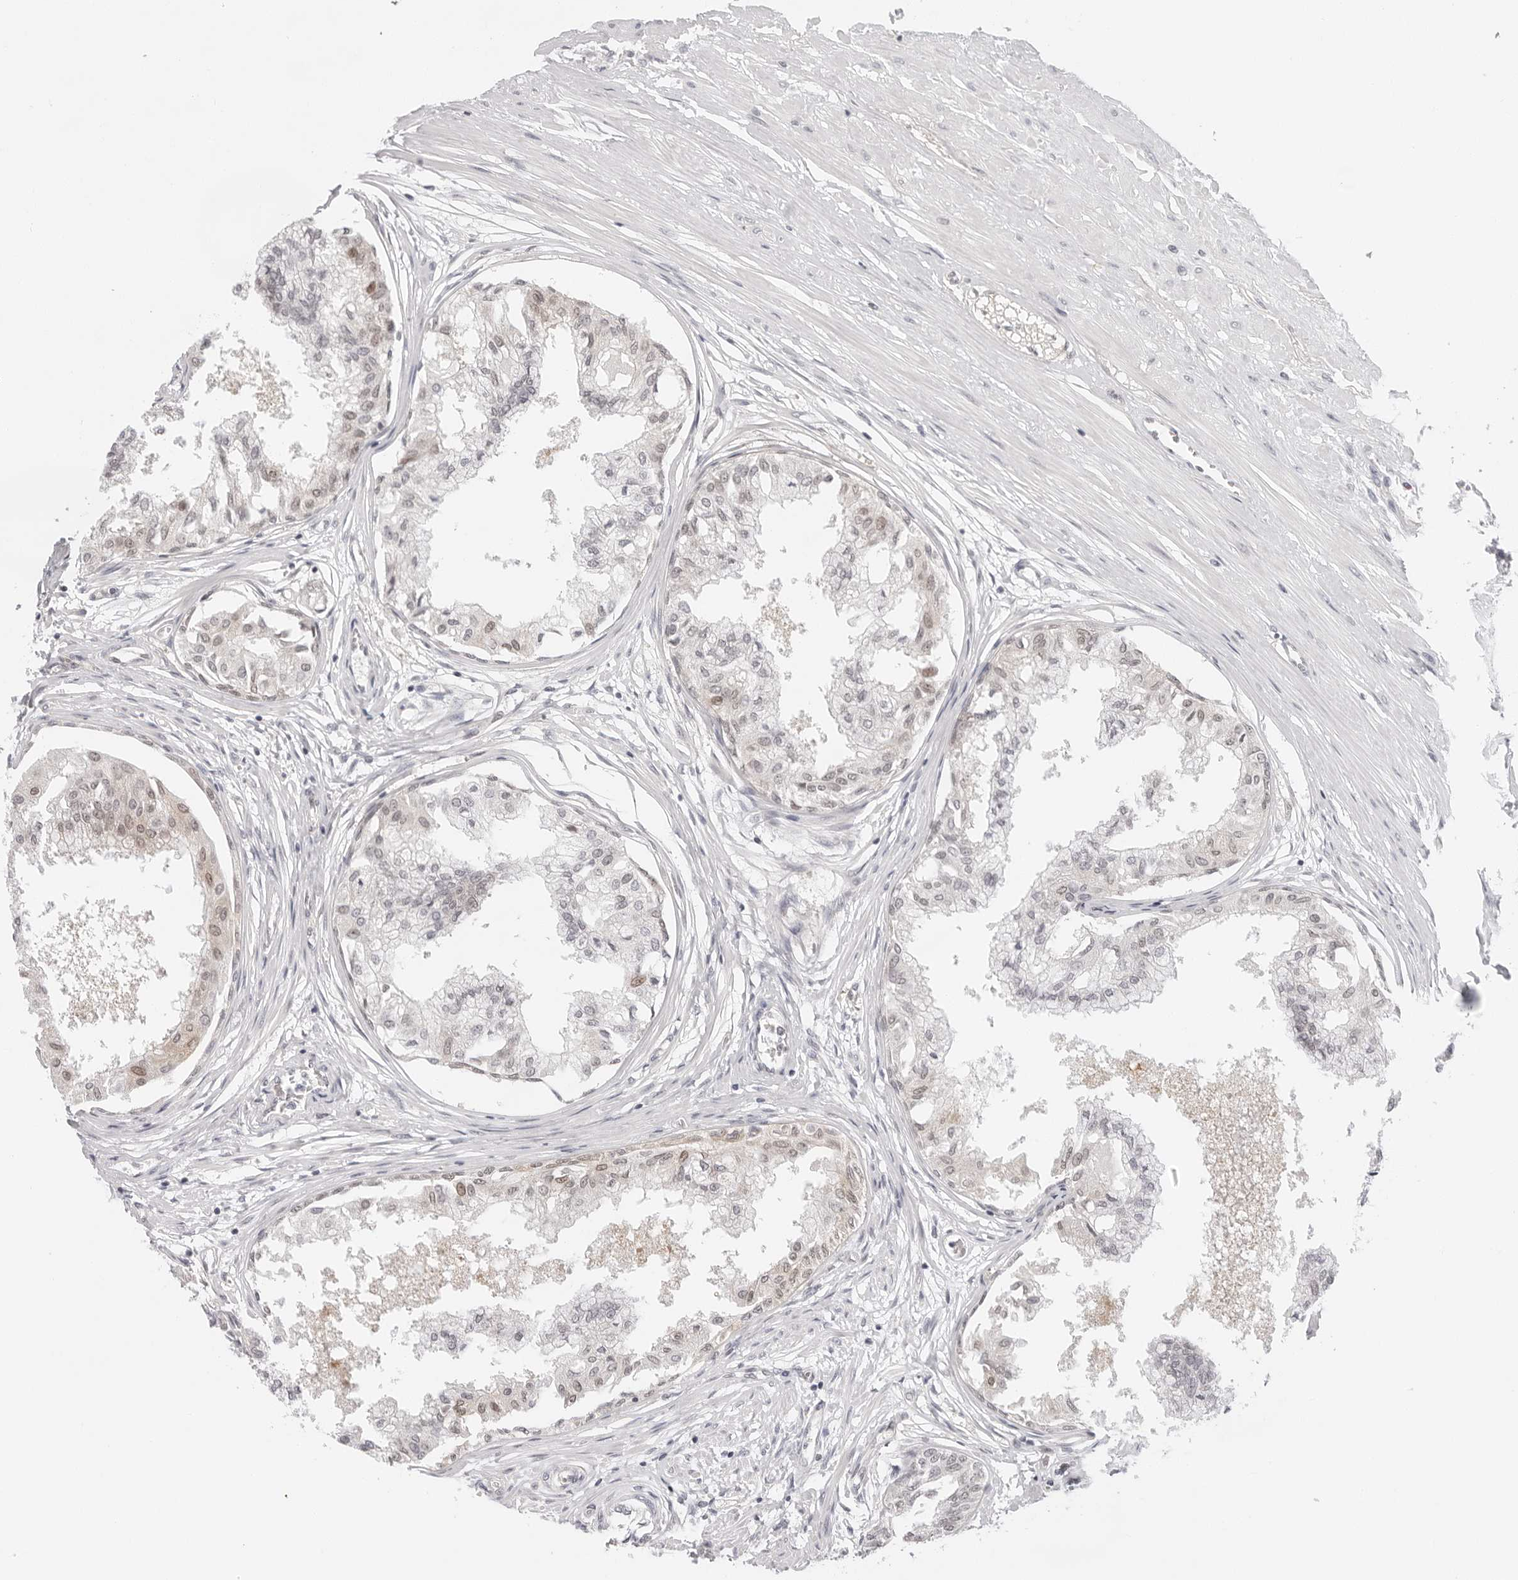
{"staining": {"intensity": "weak", "quantity": "25%-75%", "location": "cytoplasmic/membranous,nuclear"}, "tissue": "prostate", "cell_type": "Glandular cells", "image_type": "normal", "snomed": [{"axis": "morphology", "description": "Normal tissue, NOS"}, {"axis": "topography", "description": "Prostate"}, {"axis": "topography", "description": "Seminal veicle"}], "caption": "The immunohistochemical stain labels weak cytoplasmic/membranous,nuclear positivity in glandular cells of benign prostate. Using DAB (brown) and hematoxylin (blue) stains, captured at high magnification using brightfield microscopy.", "gene": "ITGB3BP", "patient": {"sex": "male", "age": 60}}